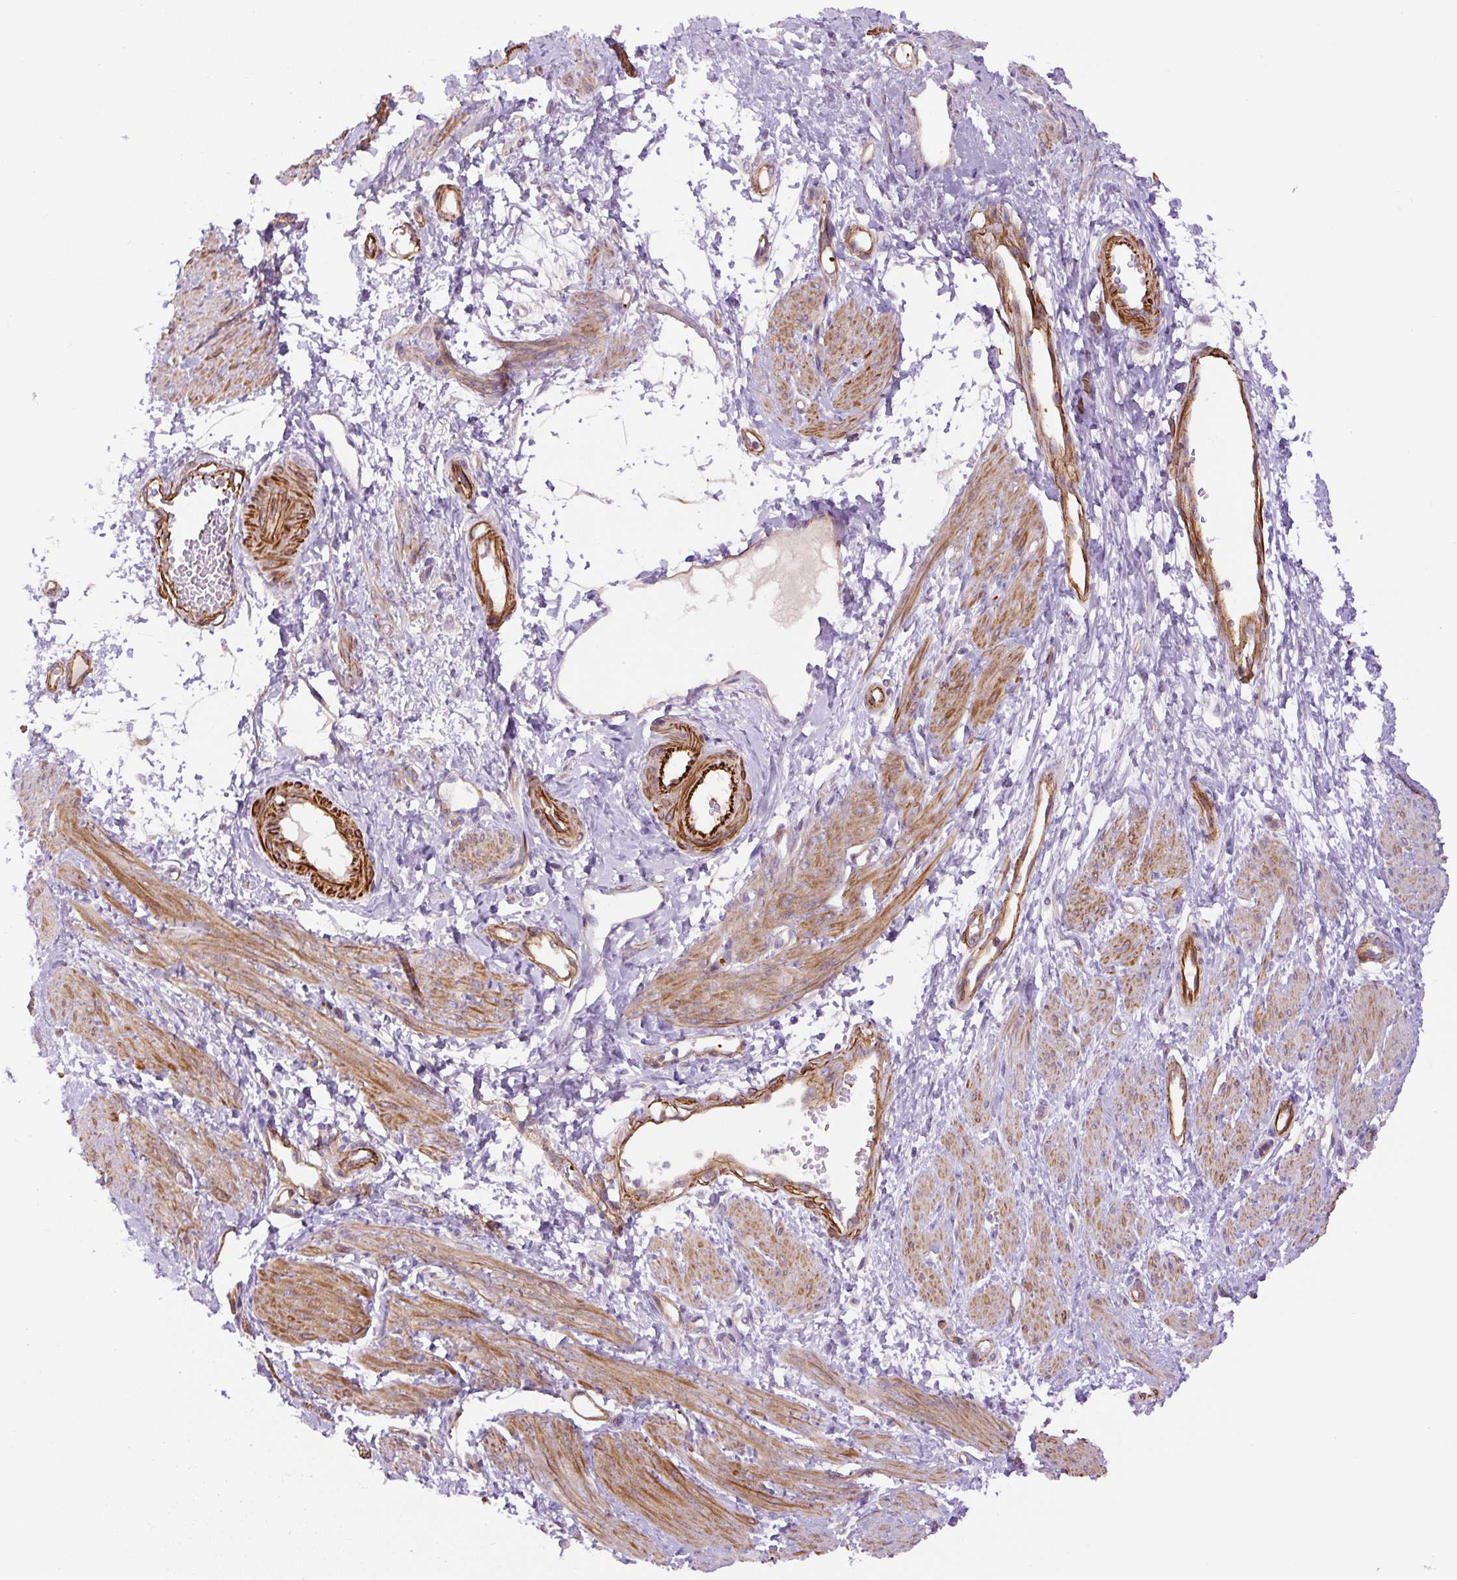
{"staining": {"intensity": "moderate", "quantity": "<25%", "location": "cytoplasmic/membranous"}, "tissue": "smooth muscle", "cell_type": "Smooth muscle cells", "image_type": "normal", "snomed": [{"axis": "morphology", "description": "Normal tissue, NOS"}, {"axis": "topography", "description": "Smooth muscle"}, {"axis": "topography", "description": "Uterus"}], "caption": "IHC histopathology image of unremarkable smooth muscle stained for a protein (brown), which reveals low levels of moderate cytoplasmic/membranous staining in approximately <25% of smooth muscle cells.", "gene": "B3GALT5", "patient": {"sex": "female", "age": 39}}